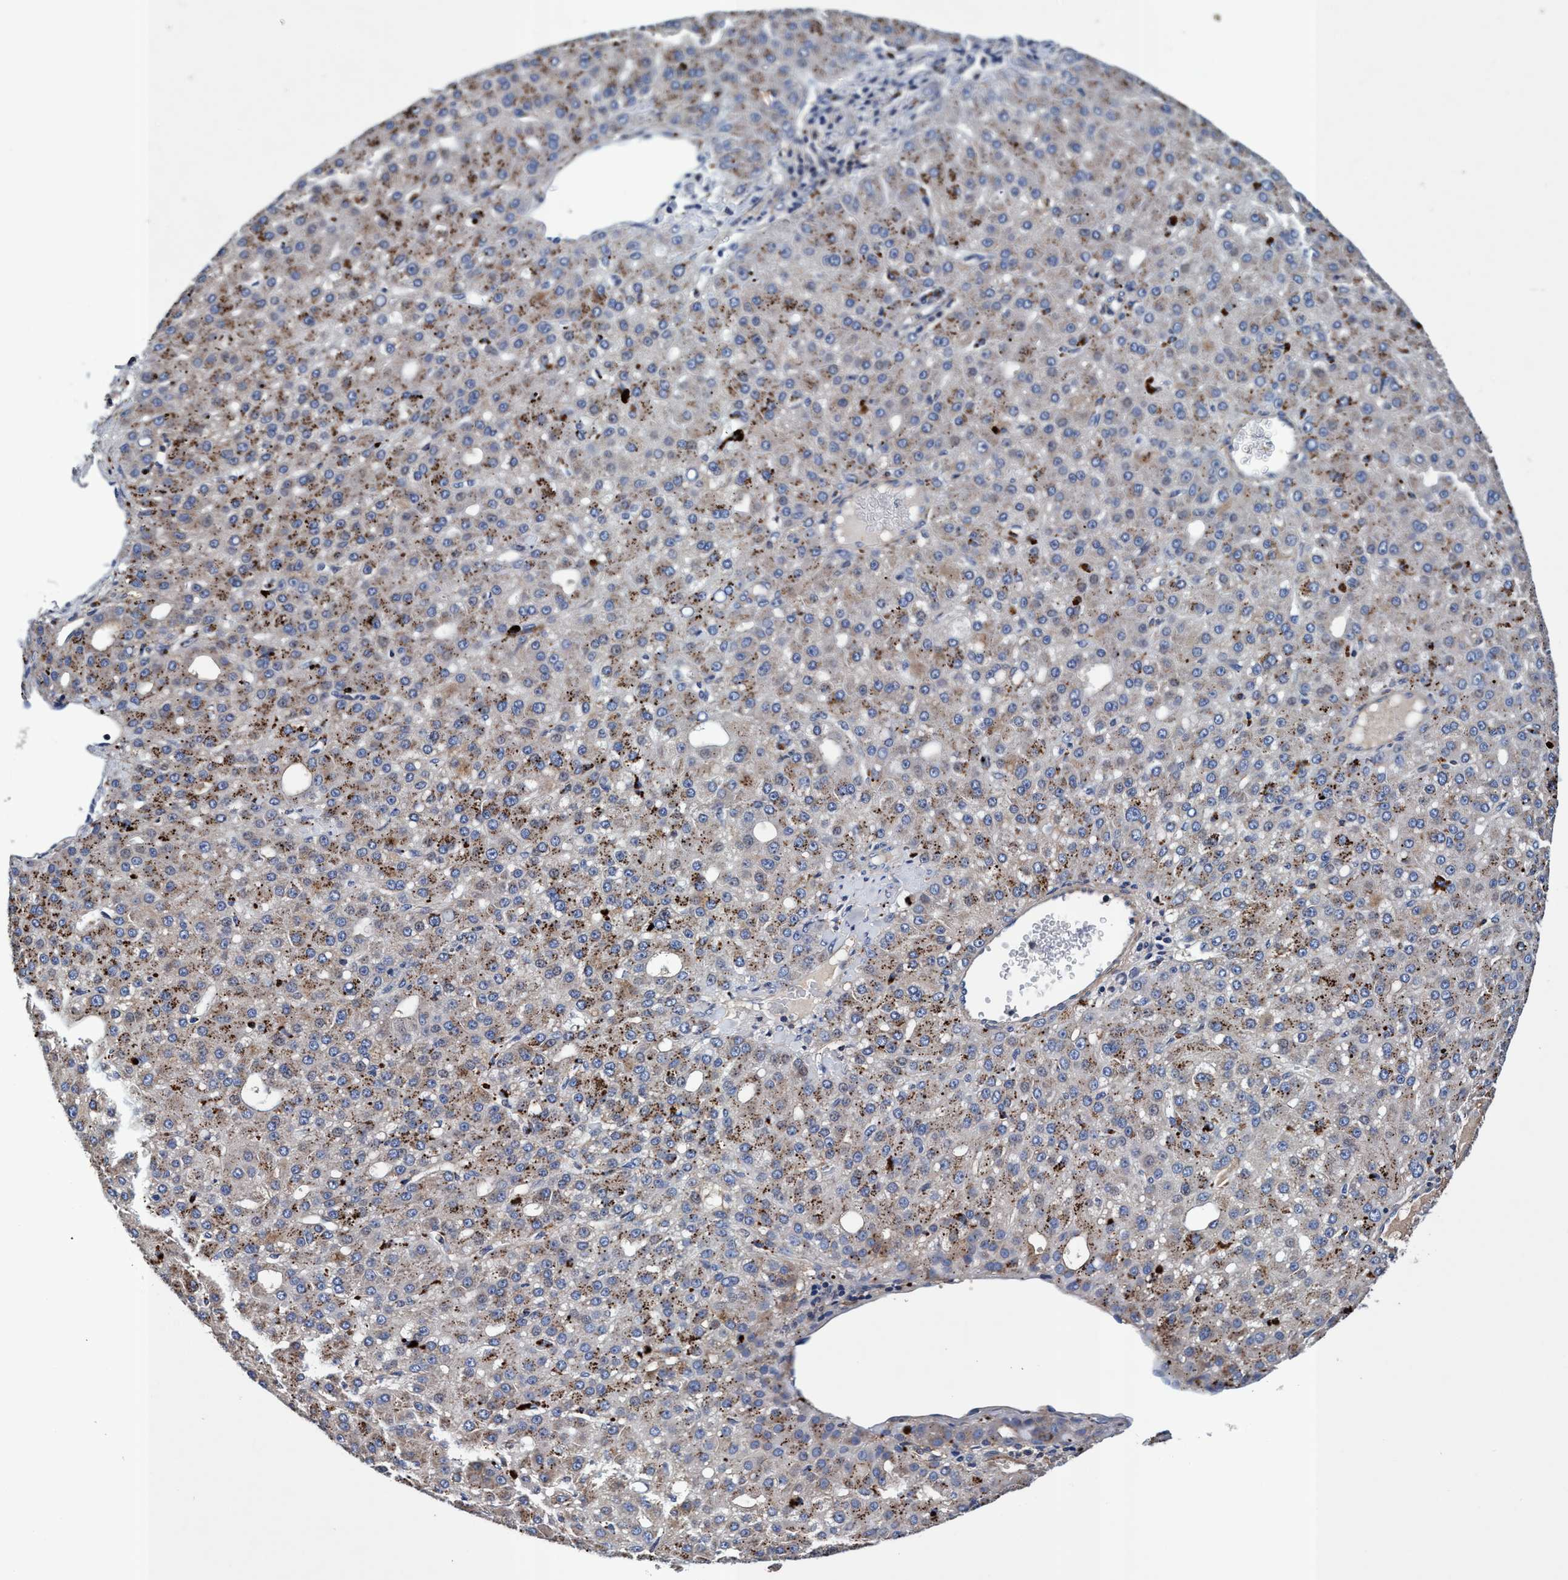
{"staining": {"intensity": "moderate", "quantity": "25%-75%", "location": "cytoplasmic/membranous"}, "tissue": "liver cancer", "cell_type": "Tumor cells", "image_type": "cancer", "snomed": [{"axis": "morphology", "description": "Carcinoma, Hepatocellular, NOS"}, {"axis": "topography", "description": "Liver"}], "caption": "A medium amount of moderate cytoplasmic/membranous staining is seen in about 25%-75% of tumor cells in liver hepatocellular carcinoma tissue.", "gene": "RNF208", "patient": {"sex": "male", "age": 67}}